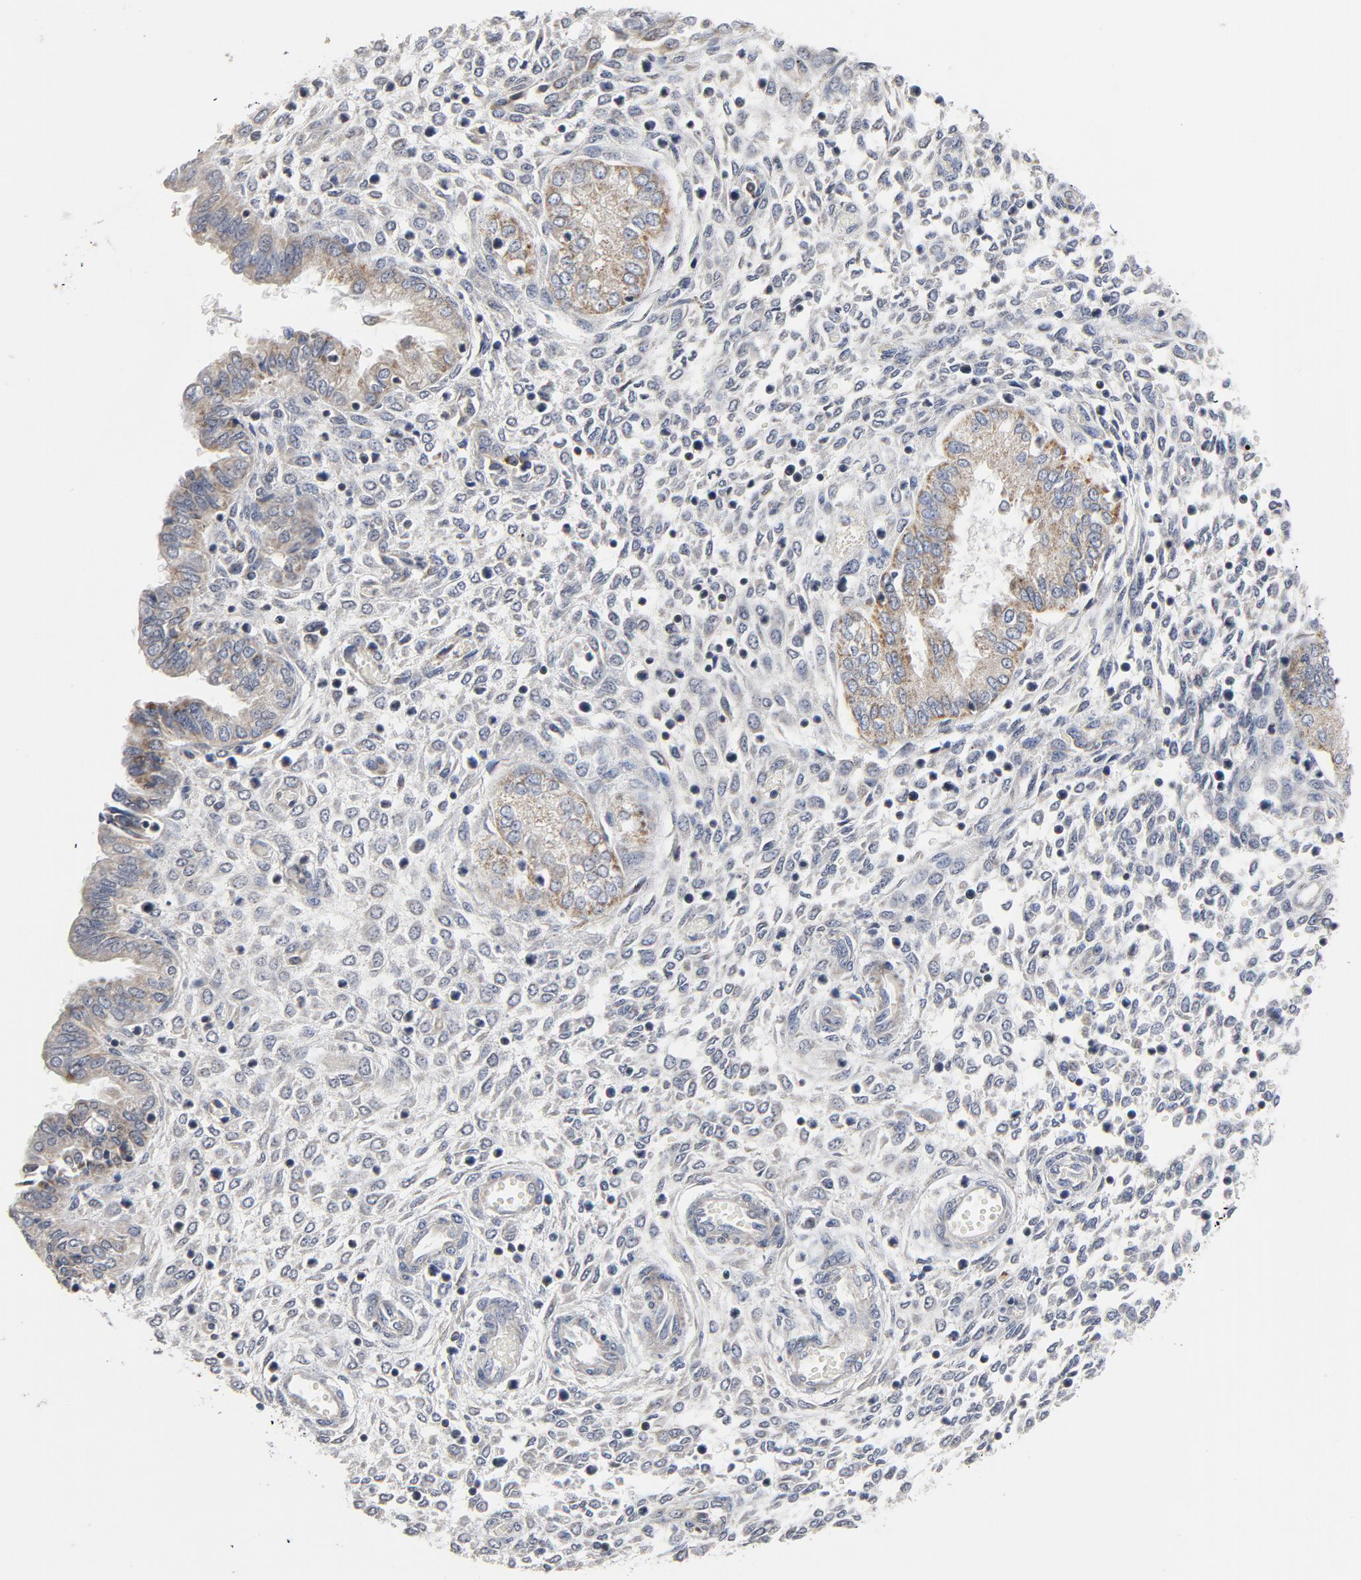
{"staining": {"intensity": "weak", "quantity": "<25%", "location": "cytoplasmic/membranous"}, "tissue": "endometrium", "cell_type": "Cells in endometrial stroma", "image_type": "normal", "snomed": [{"axis": "morphology", "description": "Normal tissue, NOS"}, {"axis": "topography", "description": "Endometrium"}], "caption": "Micrograph shows no protein staining in cells in endometrial stroma of normal endometrium.", "gene": "C14orf119", "patient": {"sex": "female", "age": 33}}